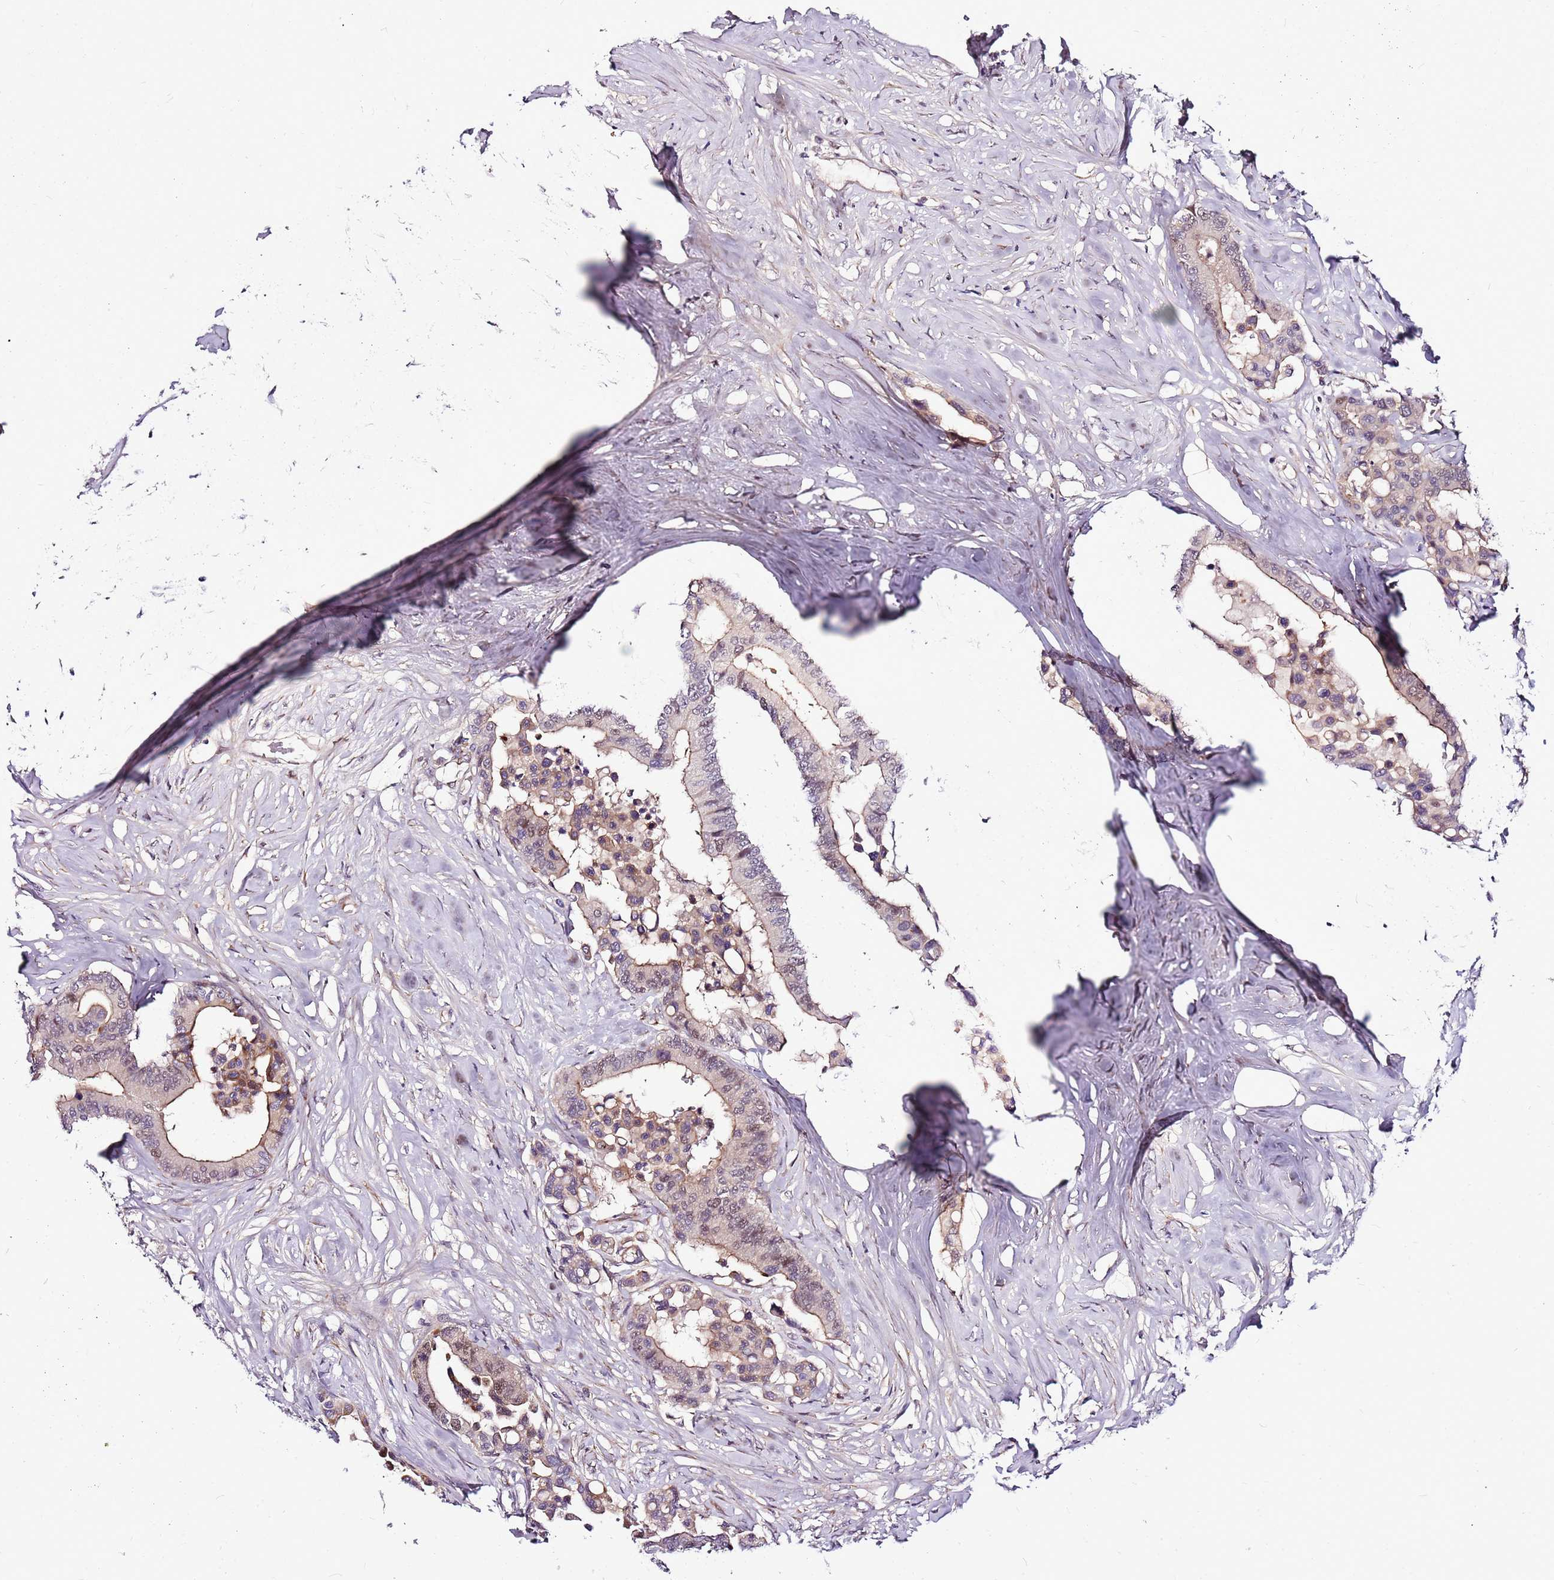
{"staining": {"intensity": "moderate", "quantity": "25%-75%", "location": "cytoplasmic/membranous,nuclear"}, "tissue": "colorectal cancer", "cell_type": "Tumor cells", "image_type": "cancer", "snomed": [{"axis": "morphology", "description": "Normal tissue, NOS"}, {"axis": "morphology", "description": "Adenocarcinoma, NOS"}, {"axis": "topography", "description": "Colon"}], "caption": "Moderate cytoplasmic/membranous and nuclear expression for a protein is present in about 25%-75% of tumor cells of colorectal cancer (adenocarcinoma) using IHC.", "gene": "POLE3", "patient": {"sex": "male", "age": 82}}